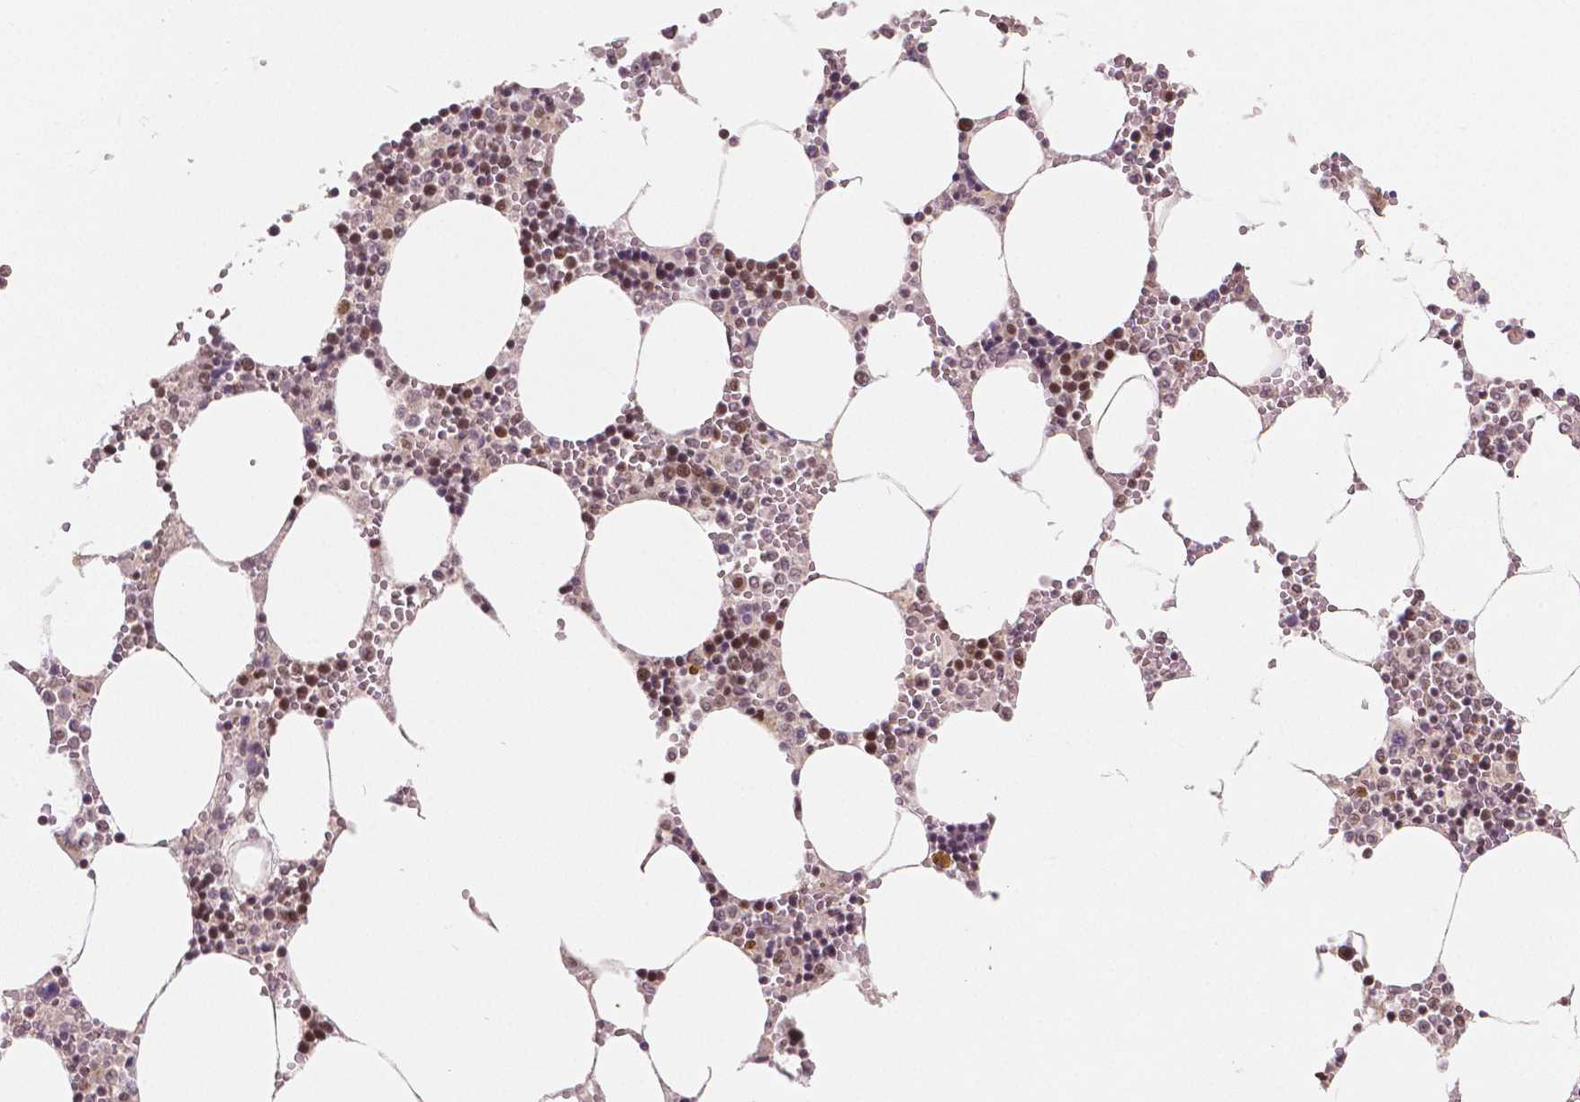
{"staining": {"intensity": "moderate", "quantity": "25%-75%", "location": "nuclear"}, "tissue": "bone marrow", "cell_type": "Hematopoietic cells", "image_type": "normal", "snomed": [{"axis": "morphology", "description": "Normal tissue, NOS"}, {"axis": "topography", "description": "Bone marrow"}], "caption": "Protein positivity by immunohistochemistry (IHC) displays moderate nuclear staining in approximately 25%-75% of hematopoietic cells in benign bone marrow.", "gene": "NSD2", "patient": {"sex": "male", "age": 54}}